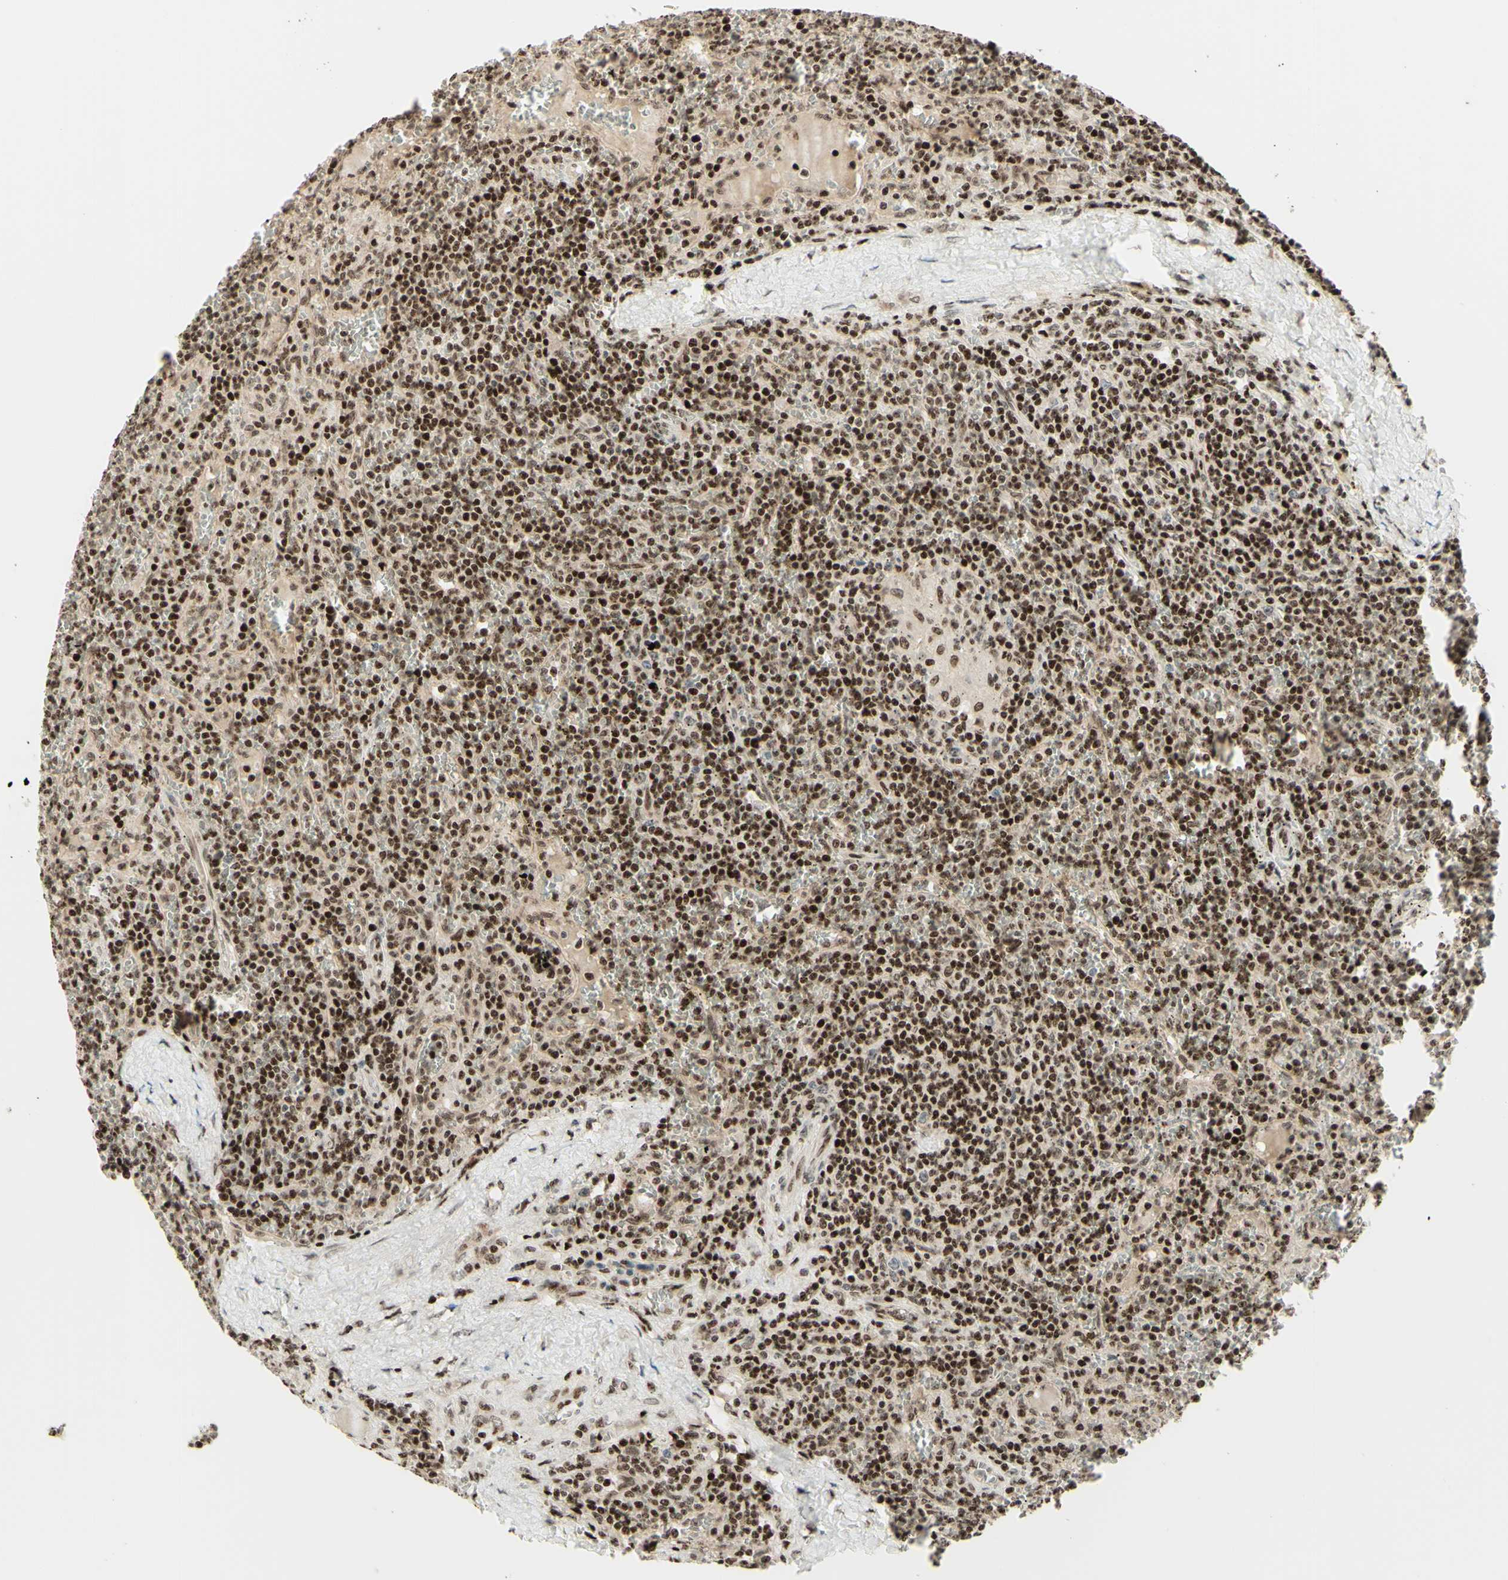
{"staining": {"intensity": "moderate", "quantity": ">75%", "location": "nuclear"}, "tissue": "lymphoma", "cell_type": "Tumor cells", "image_type": "cancer", "snomed": [{"axis": "morphology", "description": "Malignant lymphoma, non-Hodgkin's type, Low grade"}, {"axis": "topography", "description": "Spleen"}], "caption": "Protein staining of lymphoma tissue reveals moderate nuclear expression in about >75% of tumor cells. The staining is performed using DAB brown chromogen to label protein expression. The nuclei are counter-stained blue using hematoxylin.", "gene": "CDKL5", "patient": {"sex": "female", "age": 19}}